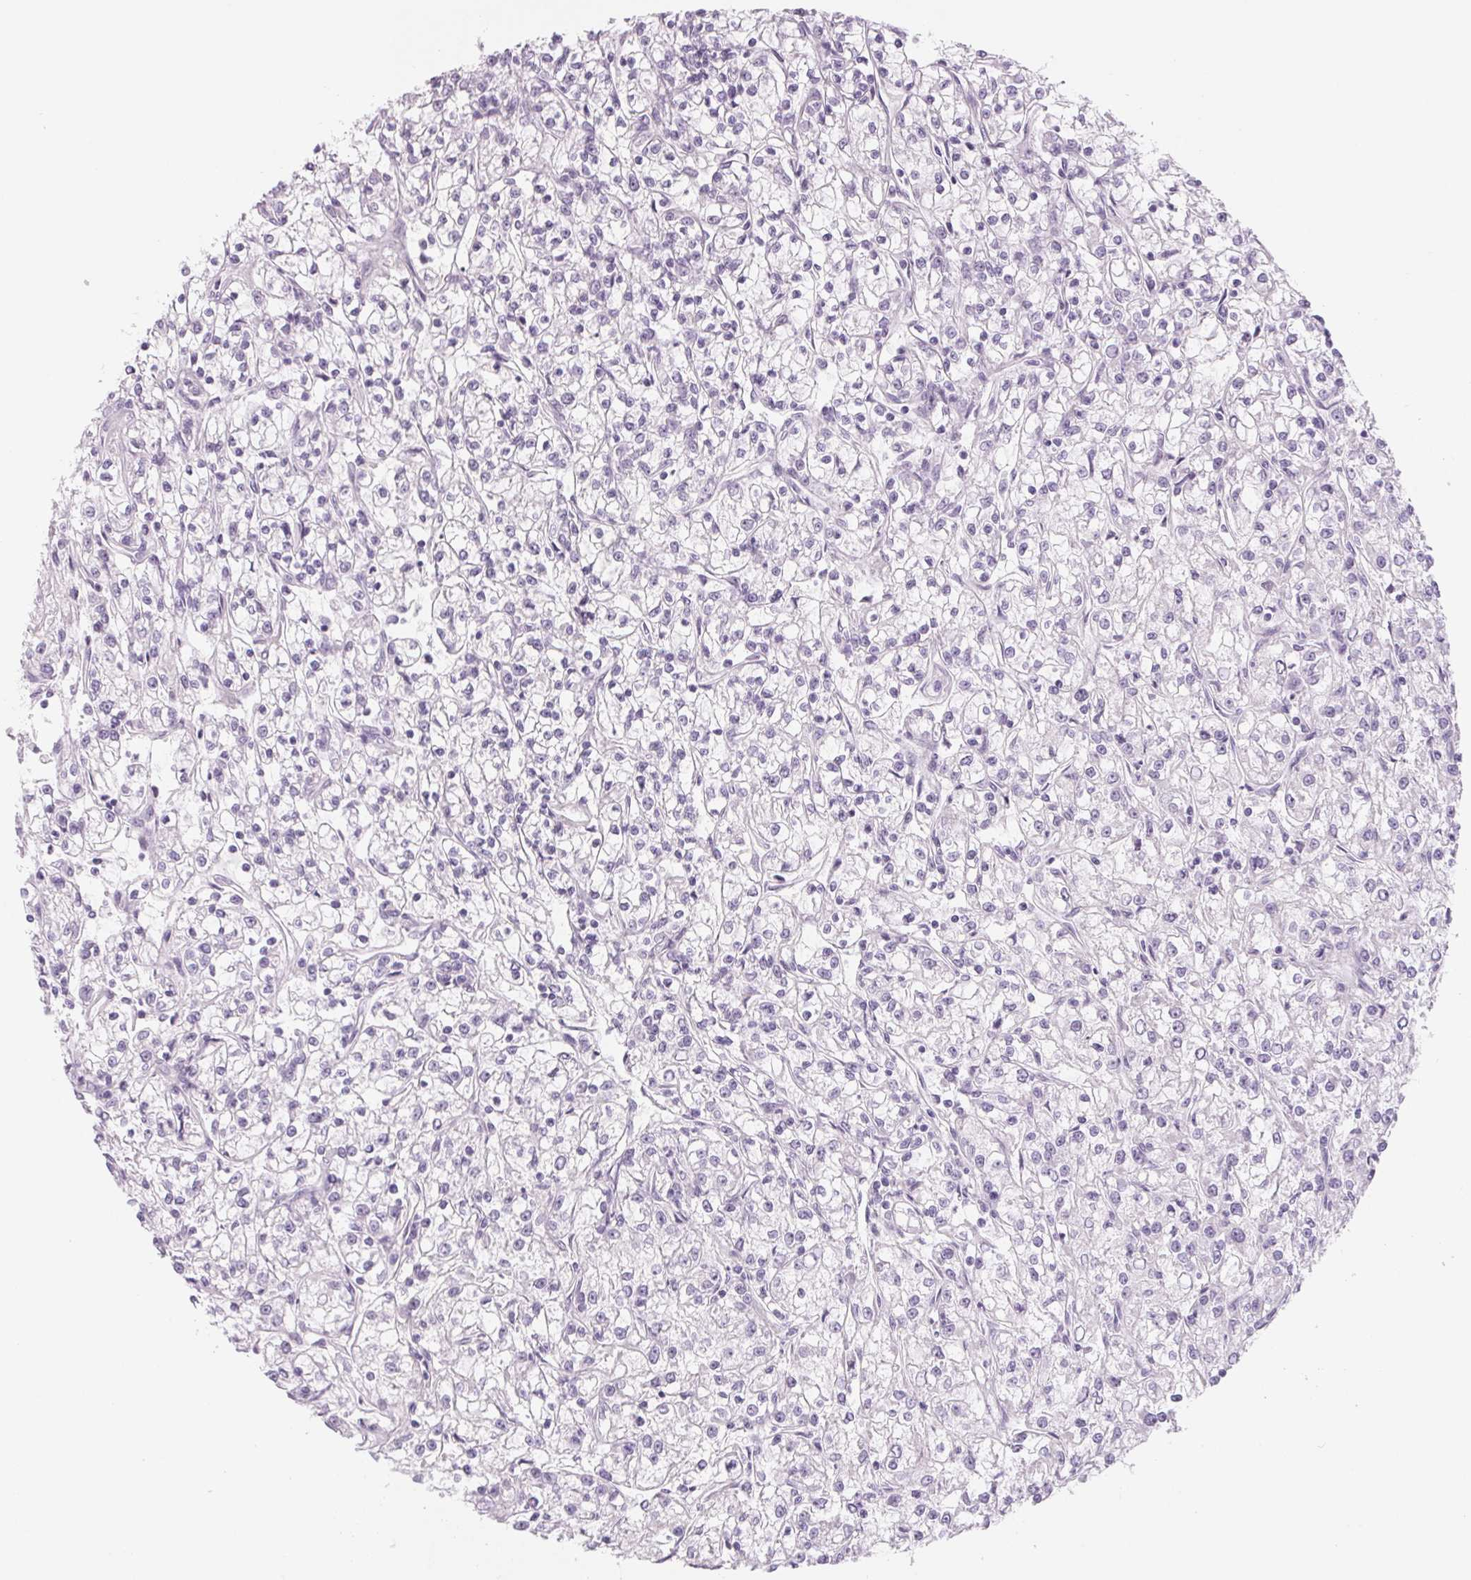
{"staining": {"intensity": "negative", "quantity": "none", "location": "none"}, "tissue": "renal cancer", "cell_type": "Tumor cells", "image_type": "cancer", "snomed": [{"axis": "morphology", "description": "Adenocarcinoma, NOS"}, {"axis": "topography", "description": "Kidney"}], "caption": "Renal cancer stained for a protein using immunohistochemistry (IHC) exhibits no positivity tumor cells.", "gene": "CCDC168", "patient": {"sex": "female", "age": 59}}